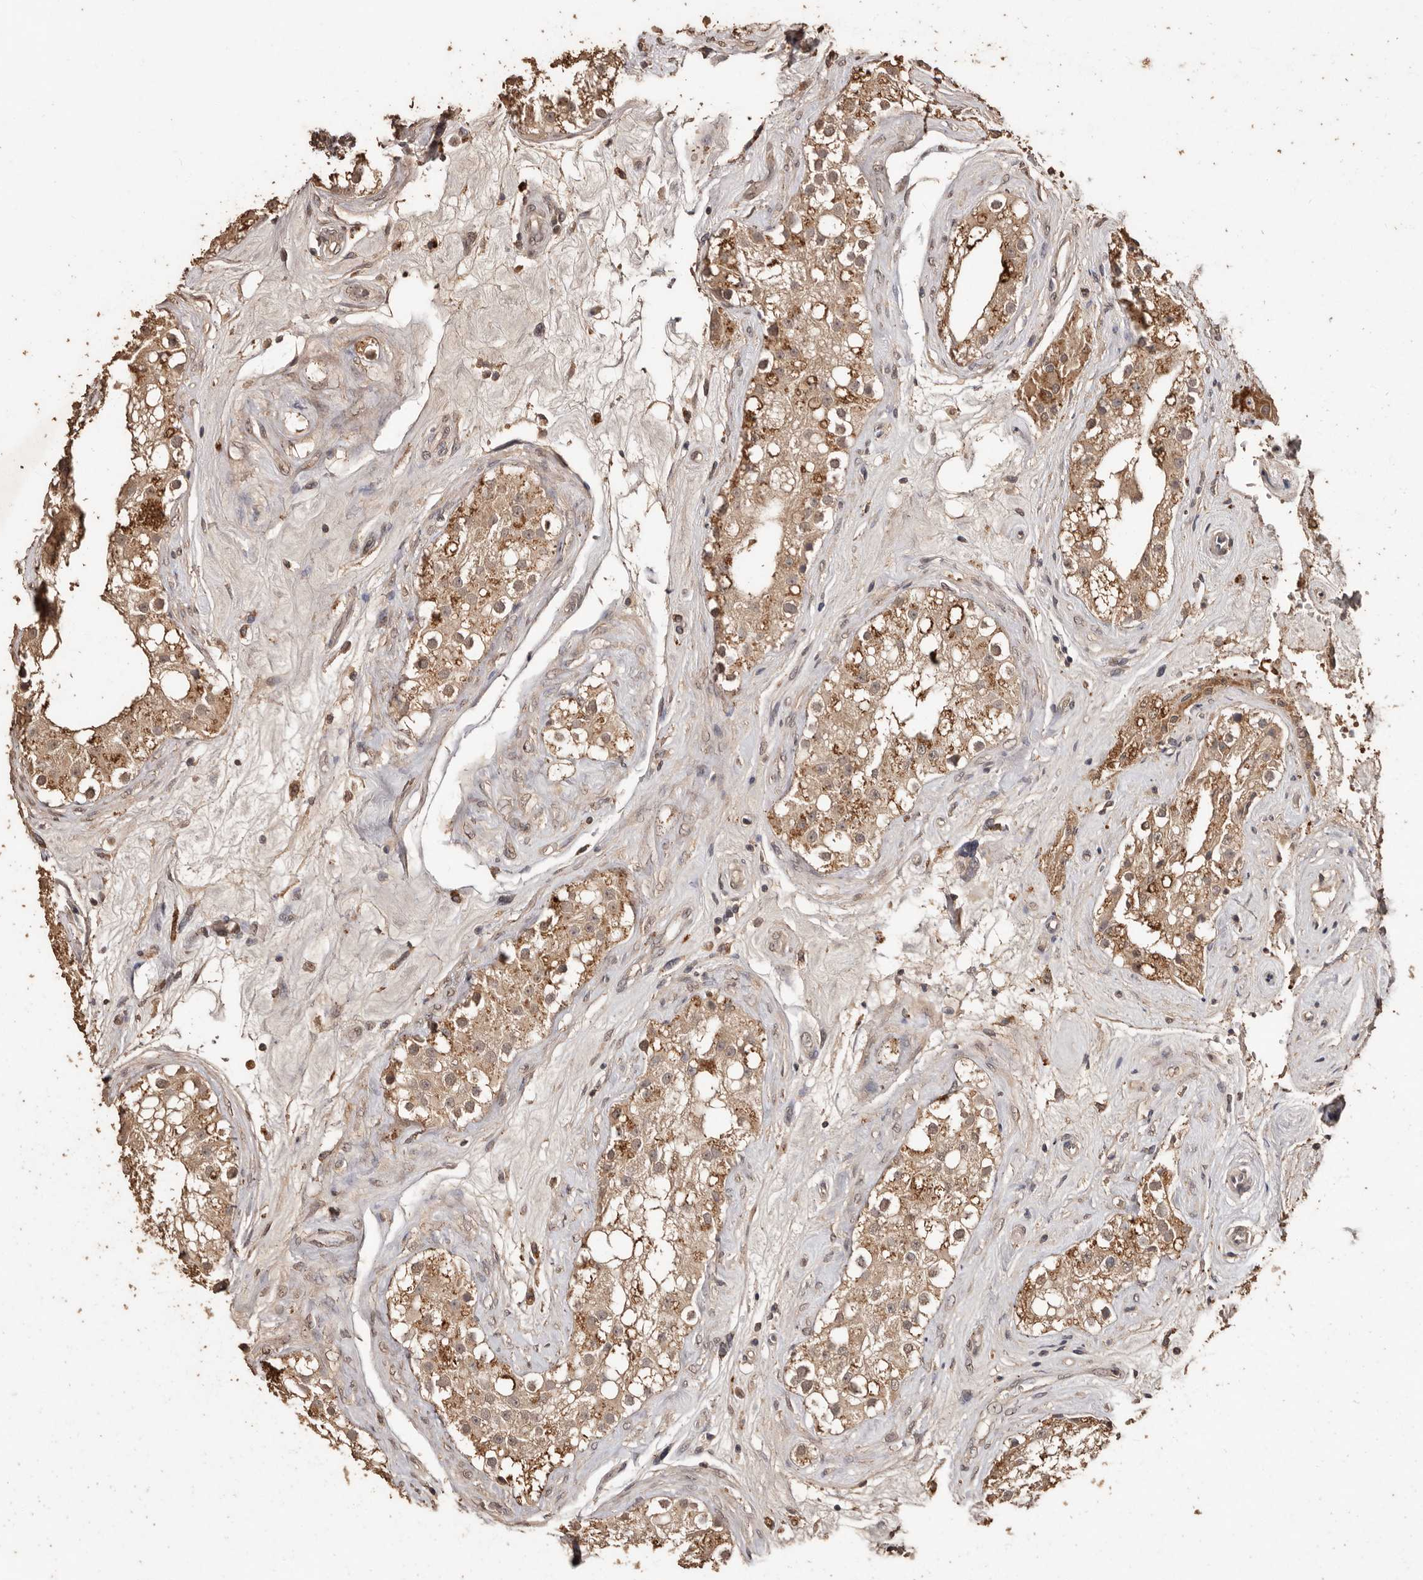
{"staining": {"intensity": "weak", "quantity": ">75%", "location": "cytoplasmic/membranous"}, "tissue": "testis", "cell_type": "Cells in seminiferous ducts", "image_type": "normal", "snomed": [{"axis": "morphology", "description": "Normal tissue, NOS"}, {"axis": "topography", "description": "Testis"}], "caption": "A brown stain highlights weak cytoplasmic/membranous positivity of a protein in cells in seminiferous ducts of normal human testis. The staining is performed using DAB brown chromogen to label protein expression. The nuclei are counter-stained blue using hematoxylin.", "gene": "PKDCC", "patient": {"sex": "male", "age": 84}}